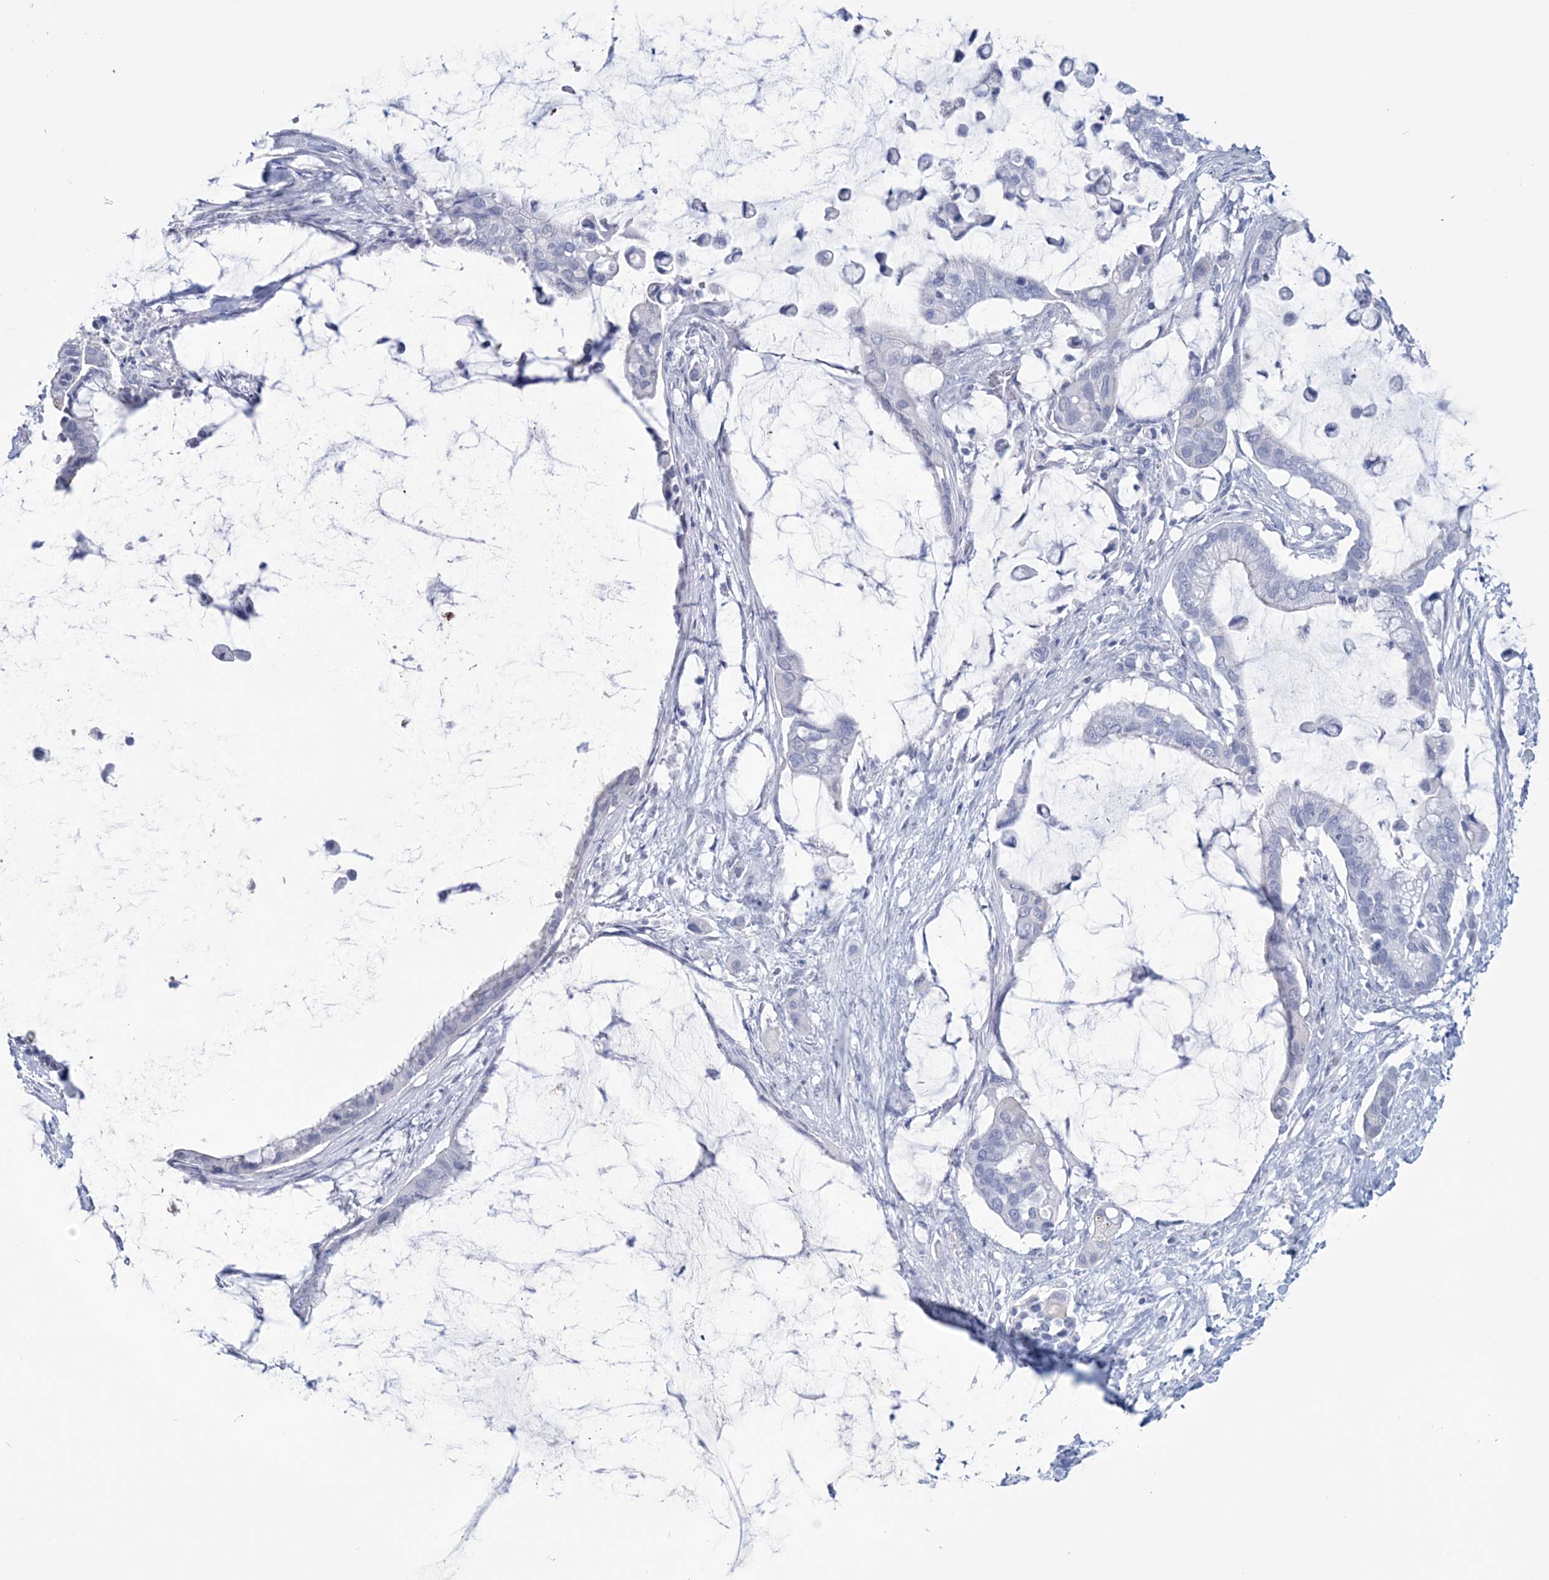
{"staining": {"intensity": "negative", "quantity": "none", "location": "none"}, "tissue": "pancreatic cancer", "cell_type": "Tumor cells", "image_type": "cancer", "snomed": [{"axis": "morphology", "description": "Adenocarcinoma, NOS"}, {"axis": "topography", "description": "Pancreas"}], "caption": "This is a photomicrograph of immunohistochemistry staining of pancreatic cancer, which shows no staining in tumor cells.", "gene": "DPCD", "patient": {"sex": "male", "age": 41}}